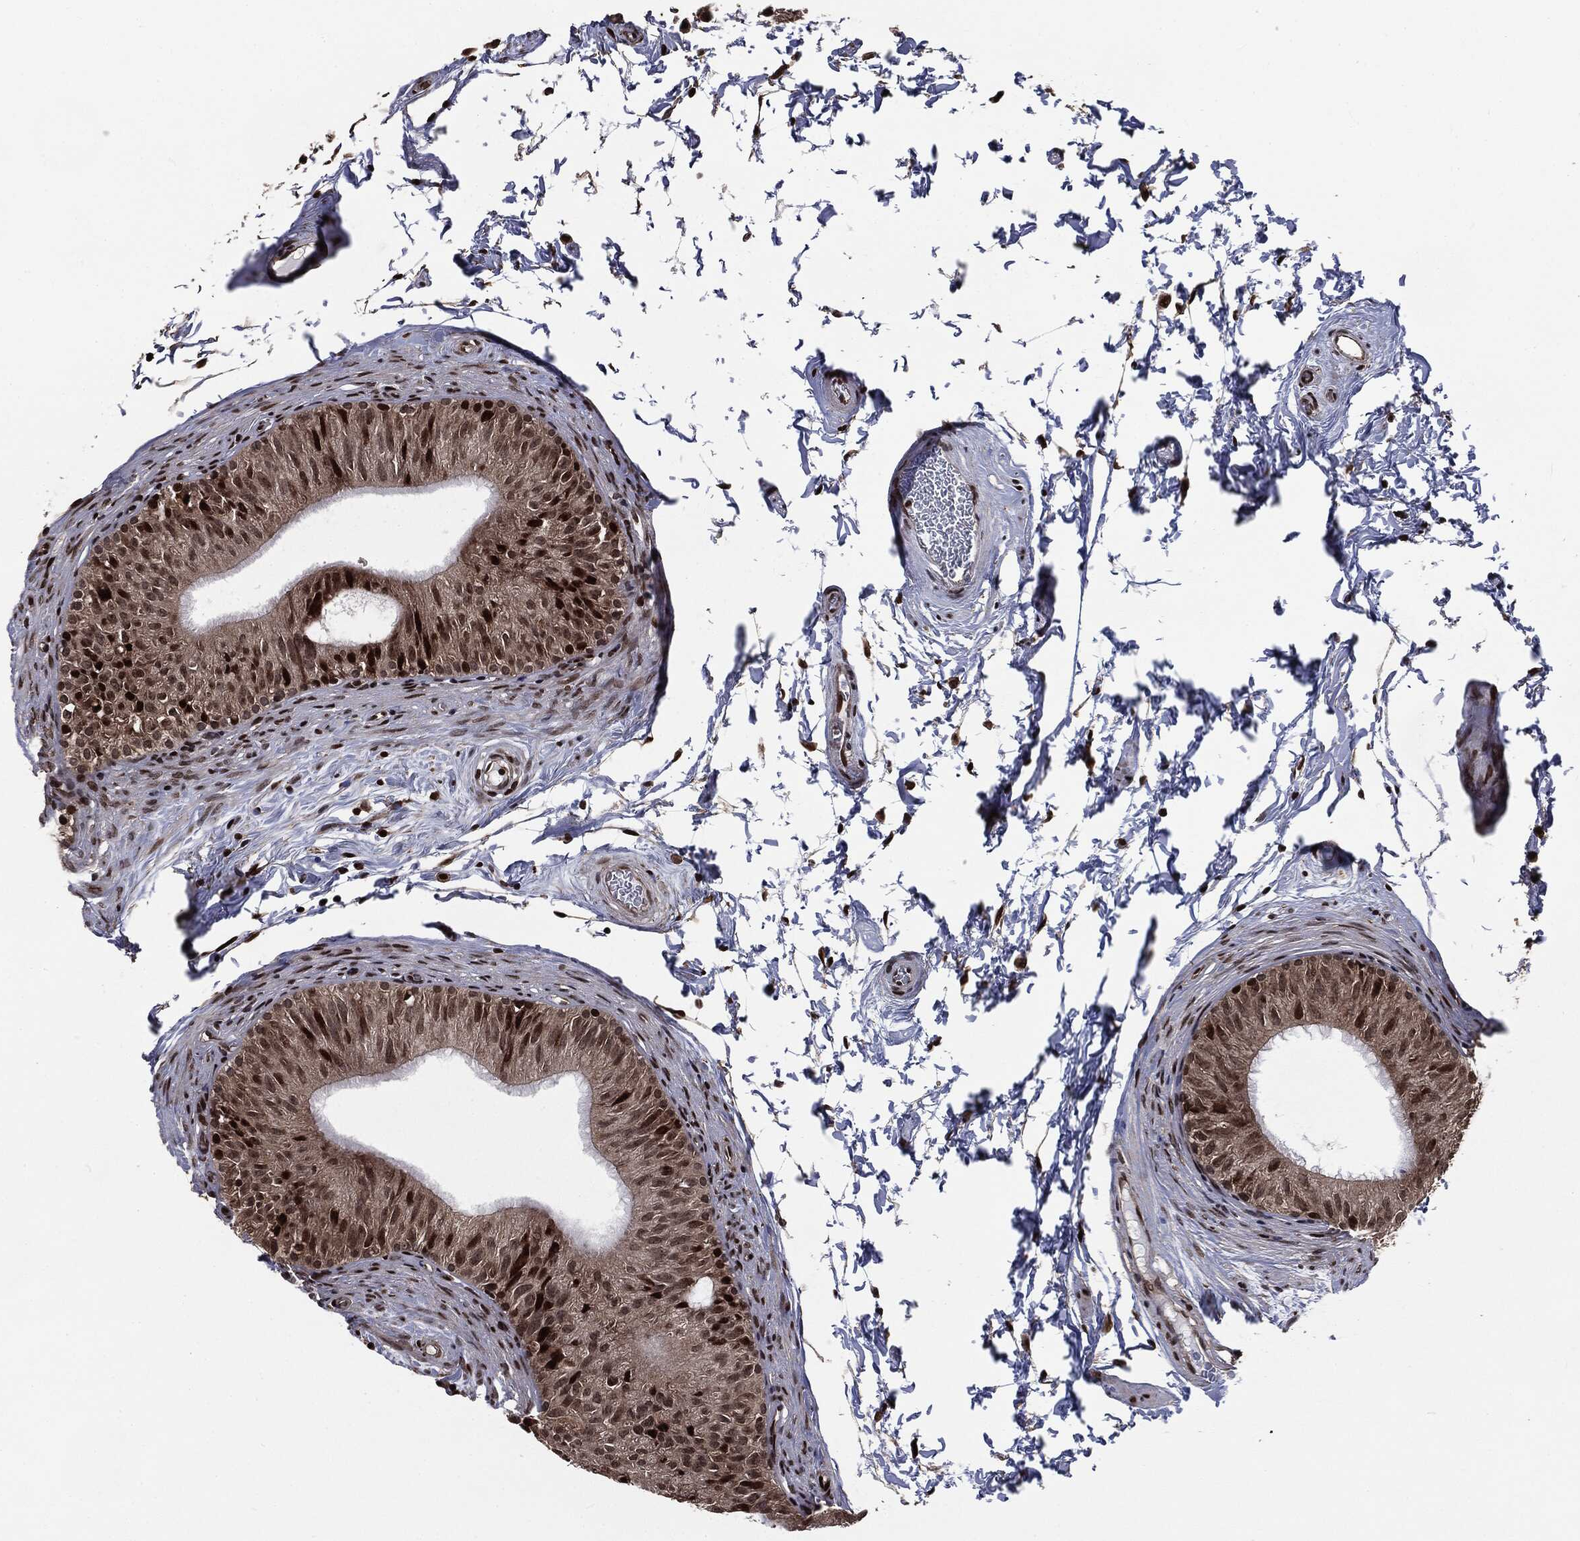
{"staining": {"intensity": "strong", "quantity": "25%-75%", "location": "nuclear"}, "tissue": "epididymis", "cell_type": "Glandular cells", "image_type": "normal", "snomed": [{"axis": "morphology", "description": "Normal tissue, NOS"}, {"axis": "topography", "description": "Epididymis"}], "caption": "This micrograph exhibits immunohistochemistry staining of unremarkable epididymis, with high strong nuclear staining in about 25%-75% of glandular cells.", "gene": "DVL2", "patient": {"sex": "male", "age": 34}}